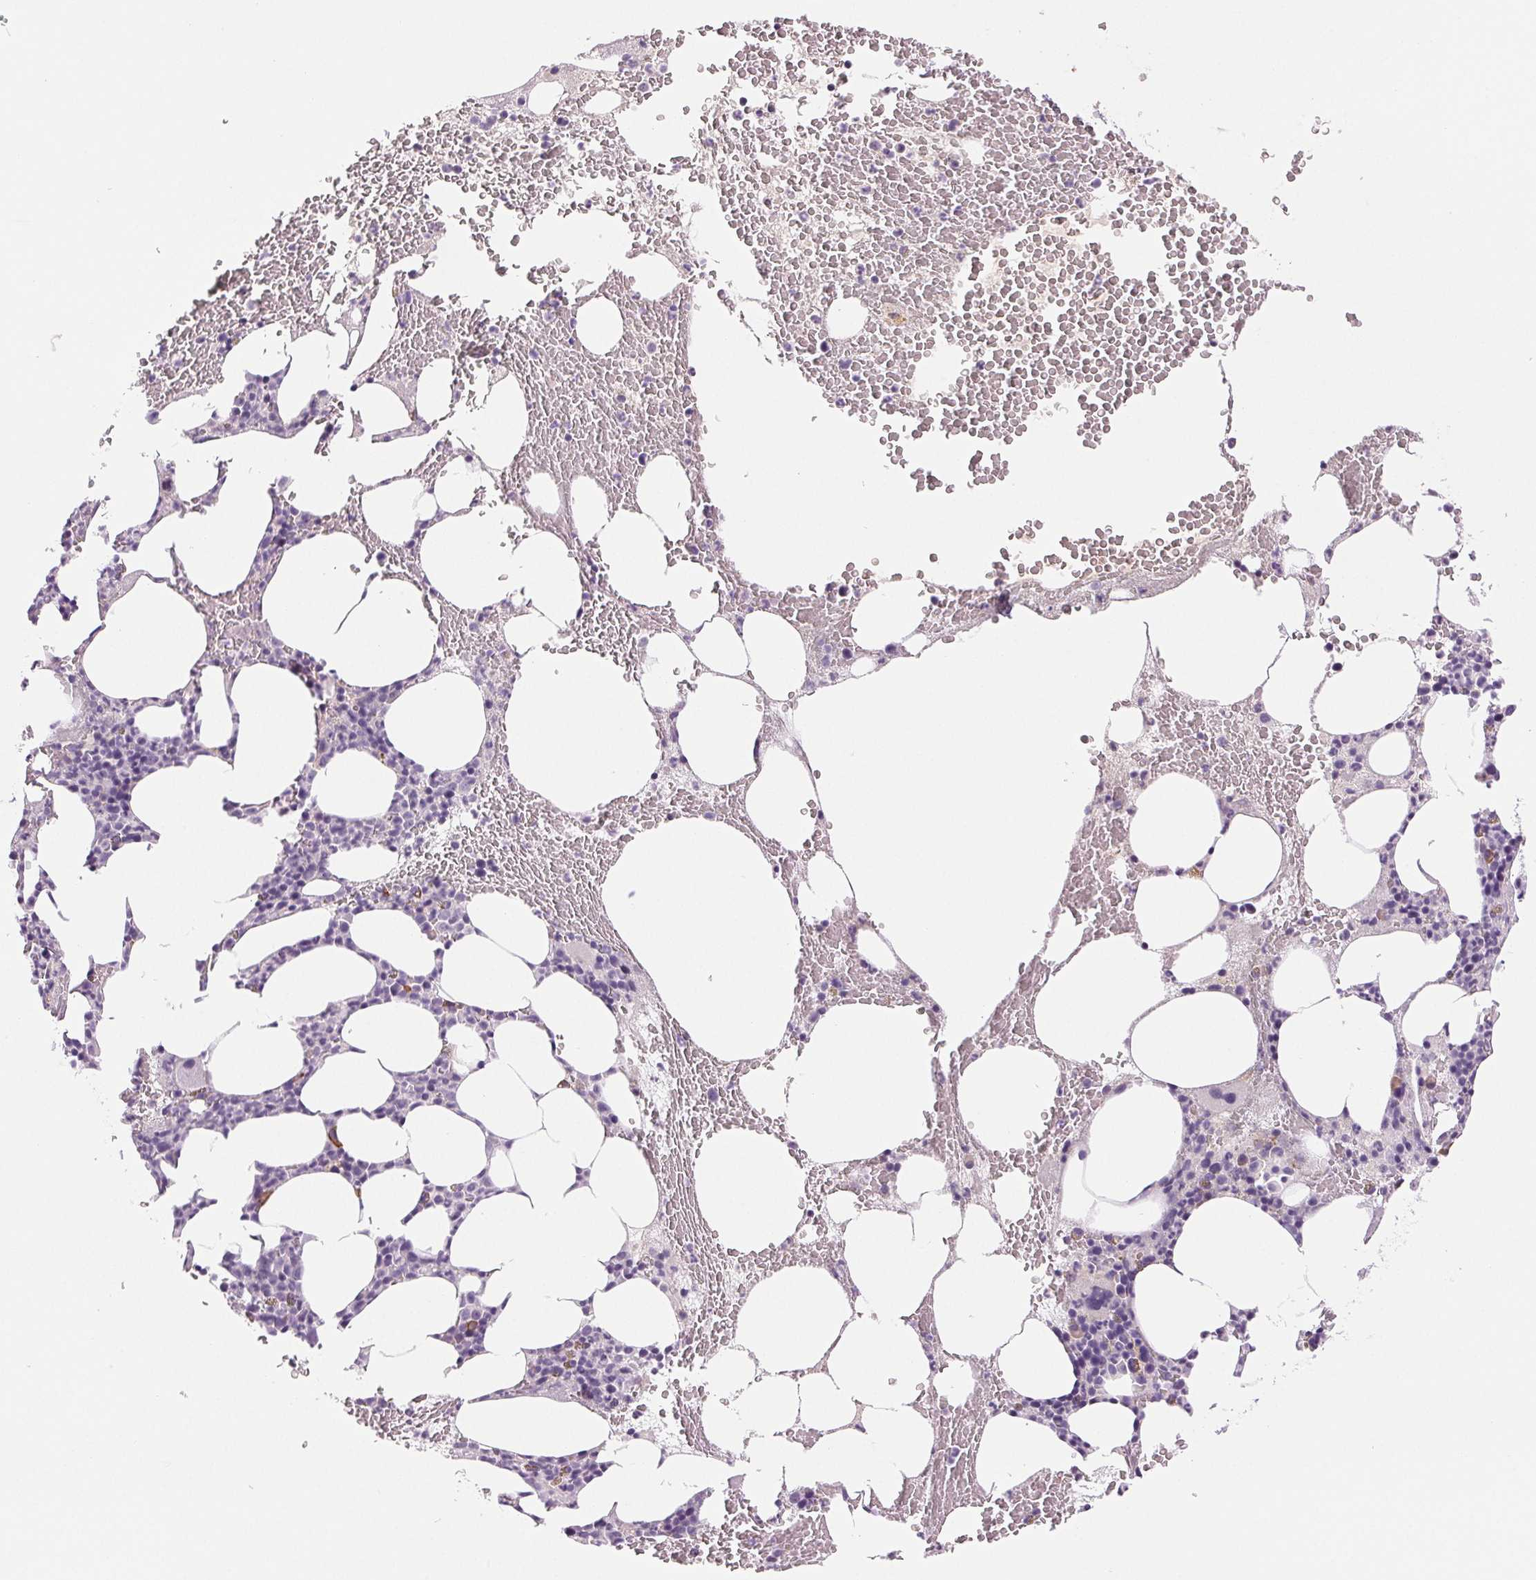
{"staining": {"intensity": "strong", "quantity": "<25%", "location": "cytoplasmic/membranous"}, "tissue": "bone marrow", "cell_type": "Hematopoietic cells", "image_type": "normal", "snomed": [{"axis": "morphology", "description": "Normal tissue, NOS"}, {"axis": "topography", "description": "Bone marrow"}], "caption": "Protein expression analysis of normal bone marrow reveals strong cytoplasmic/membranous positivity in approximately <25% of hematopoietic cells. (Stains: DAB (3,3'-diaminobenzidine) in brown, nuclei in blue, Microscopy: brightfield microscopy at high magnification).", "gene": "IFIT1B", "patient": {"sex": "male", "age": 89}}